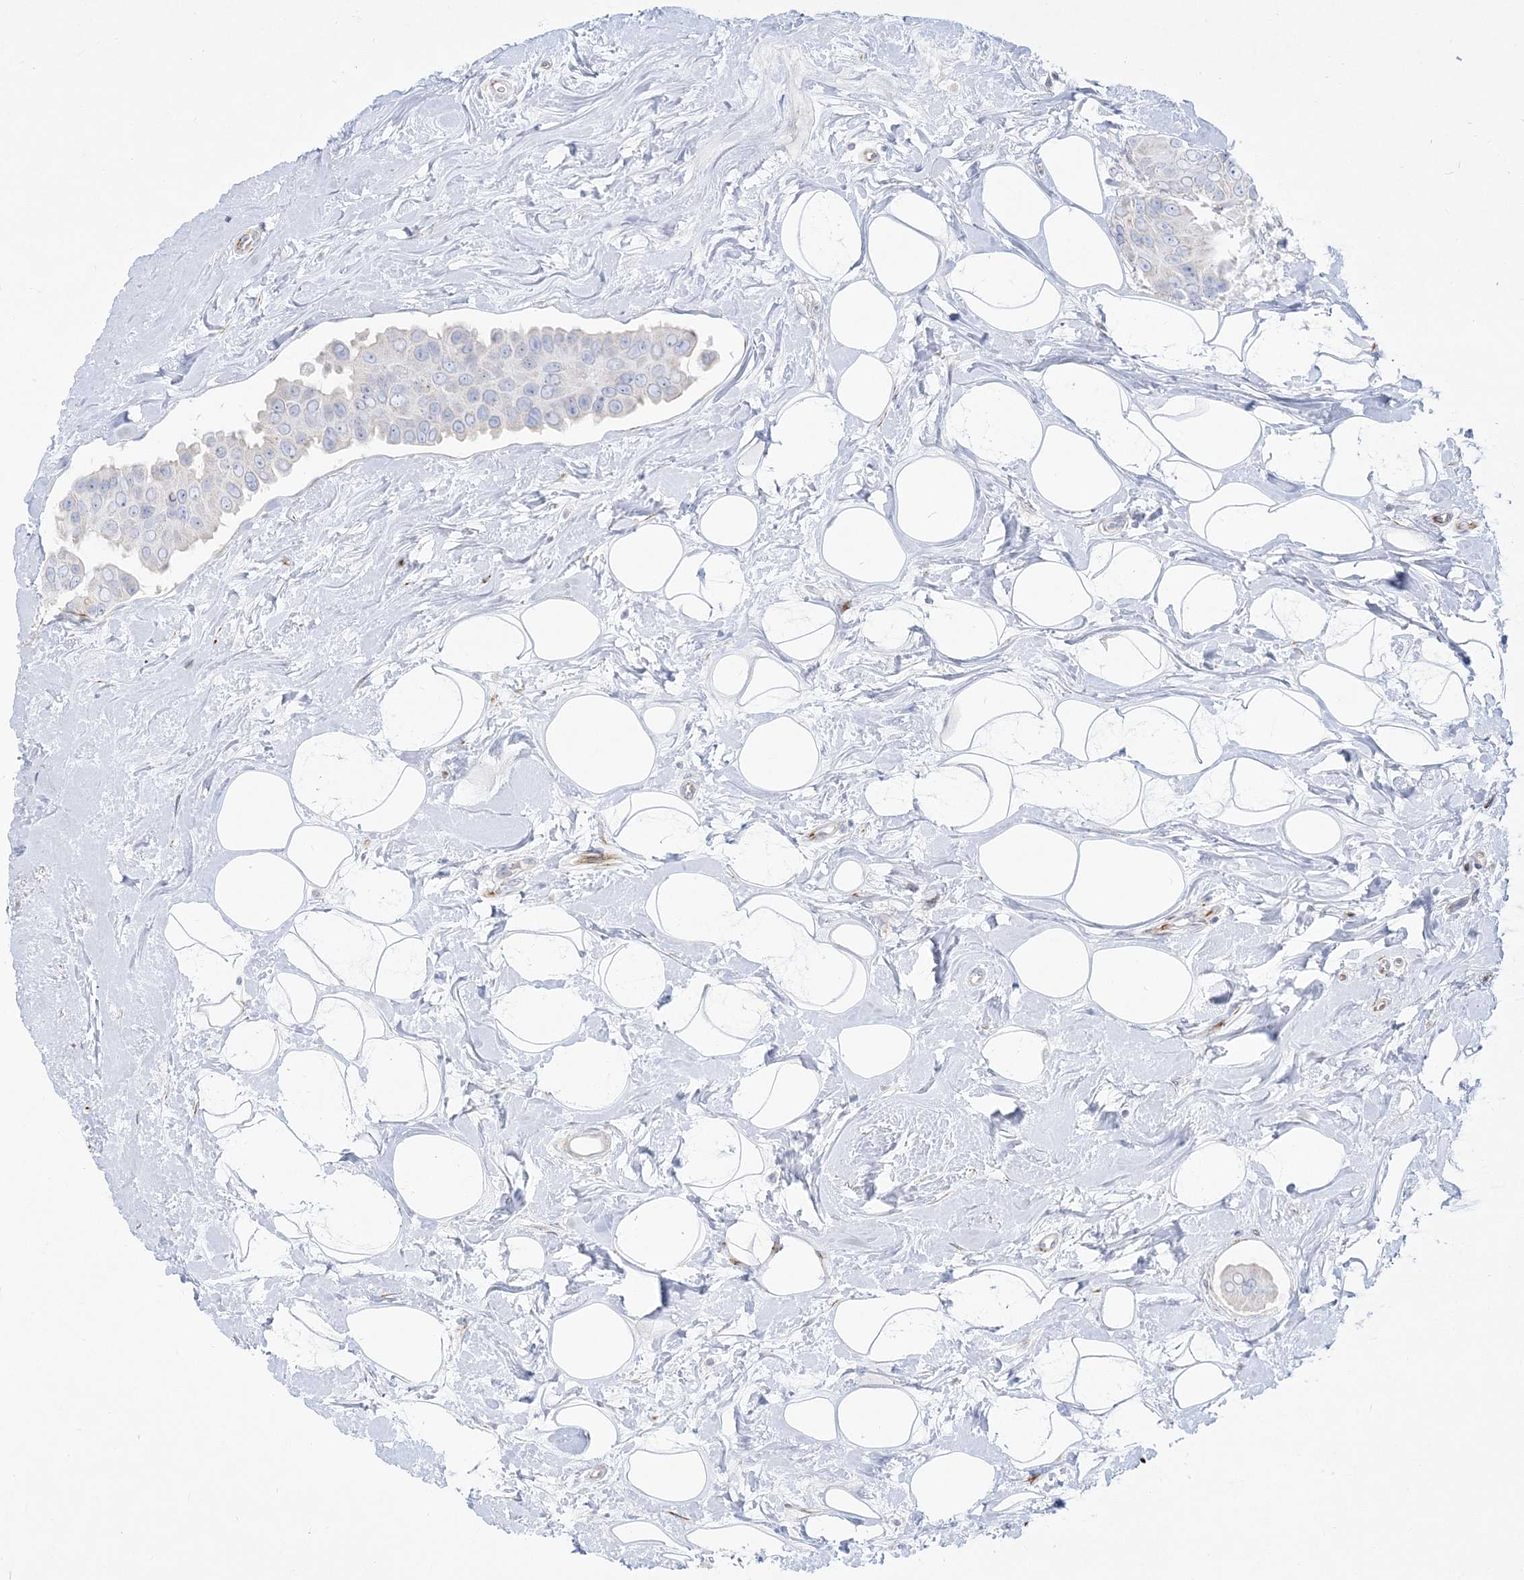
{"staining": {"intensity": "negative", "quantity": "none", "location": "none"}, "tissue": "breast cancer", "cell_type": "Tumor cells", "image_type": "cancer", "snomed": [{"axis": "morphology", "description": "Normal tissue, NOS"}, {"axis": "morphology", "description": "Duct carcinoma"}, {"axis": "topography", "description": "Breast"}], "caption": "An IHC image of breast cancer is shown. There is no staining in tumor cells of breast cancer. (Immunohistochemistry (ihc), brightfield microscopy, high magnification).", "gene": "GPAT2", "patient": {"sex": "female", "age": 39}}